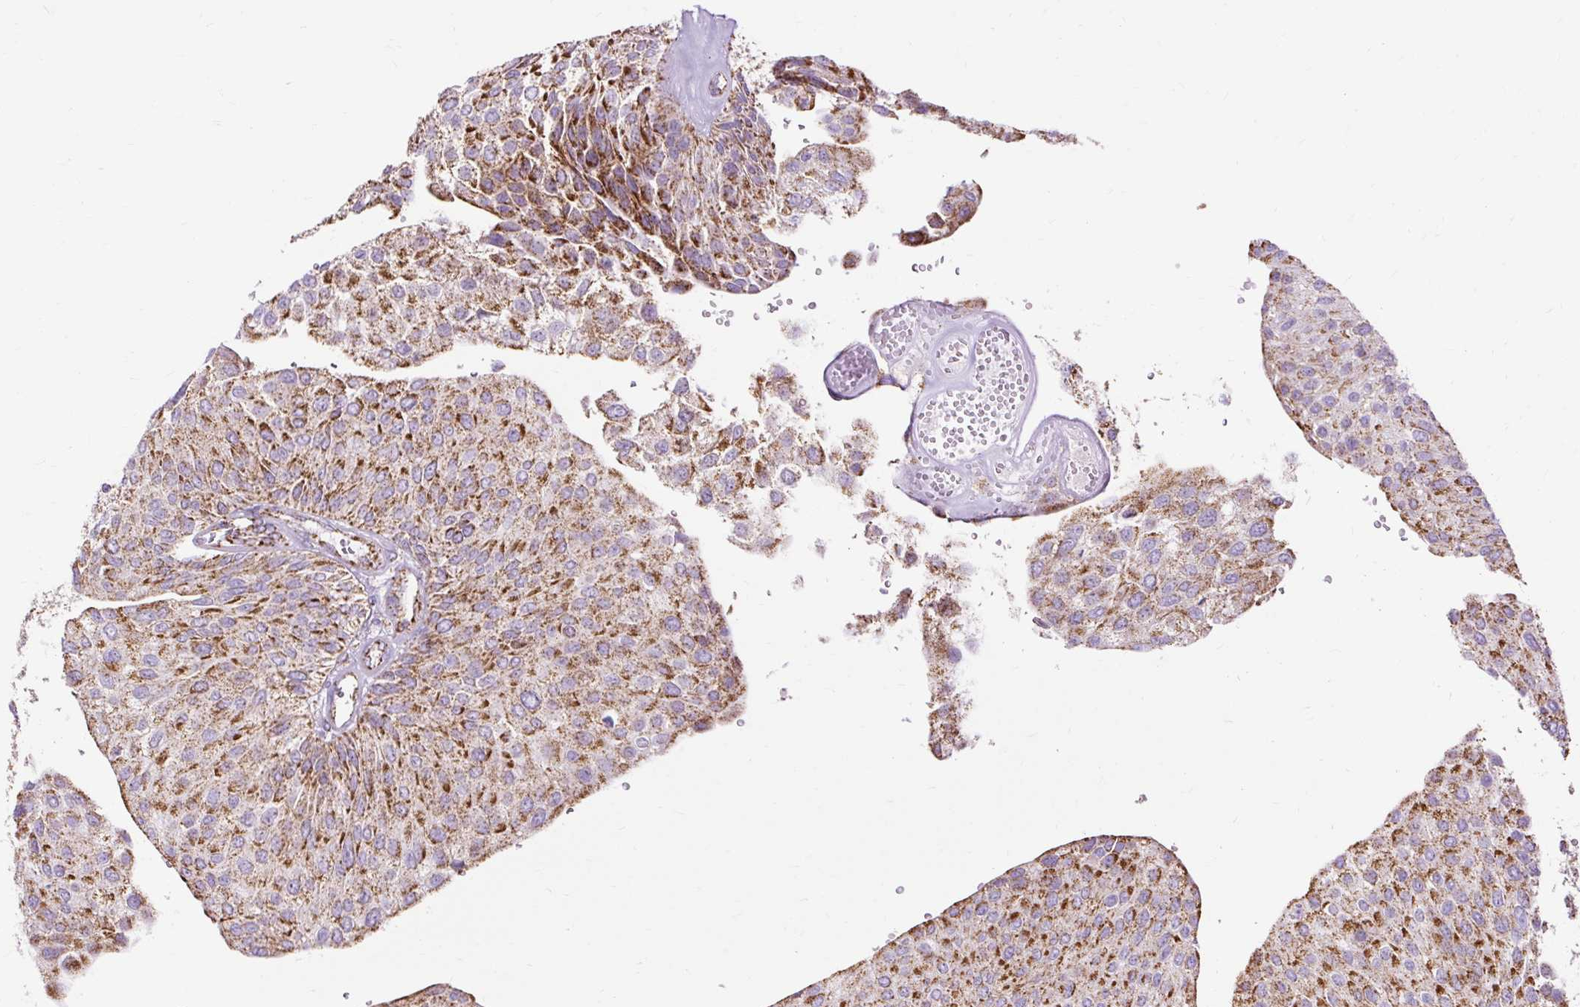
{"staining": {"intensity": "strong", "quantity": ">75%", "location": "cytoplasmic/membranous"}, "tissue": "urothelial cancer", "cell_type": "Tumor cells", "image_type": "cancer", "snomed": [{"axis": "morphology", "description": "Urothelial carcinoma, NOS"}, {"axis": "topography", "description": "Urinary bladder"}], "caption": "A high amount of strong cytoplasmic/membranous expression is appreciated in about >75% of tumor cells in urothelial cancer tissue.", "gene": "DLAT", "patient": {"sex": "male", "age": 67}}